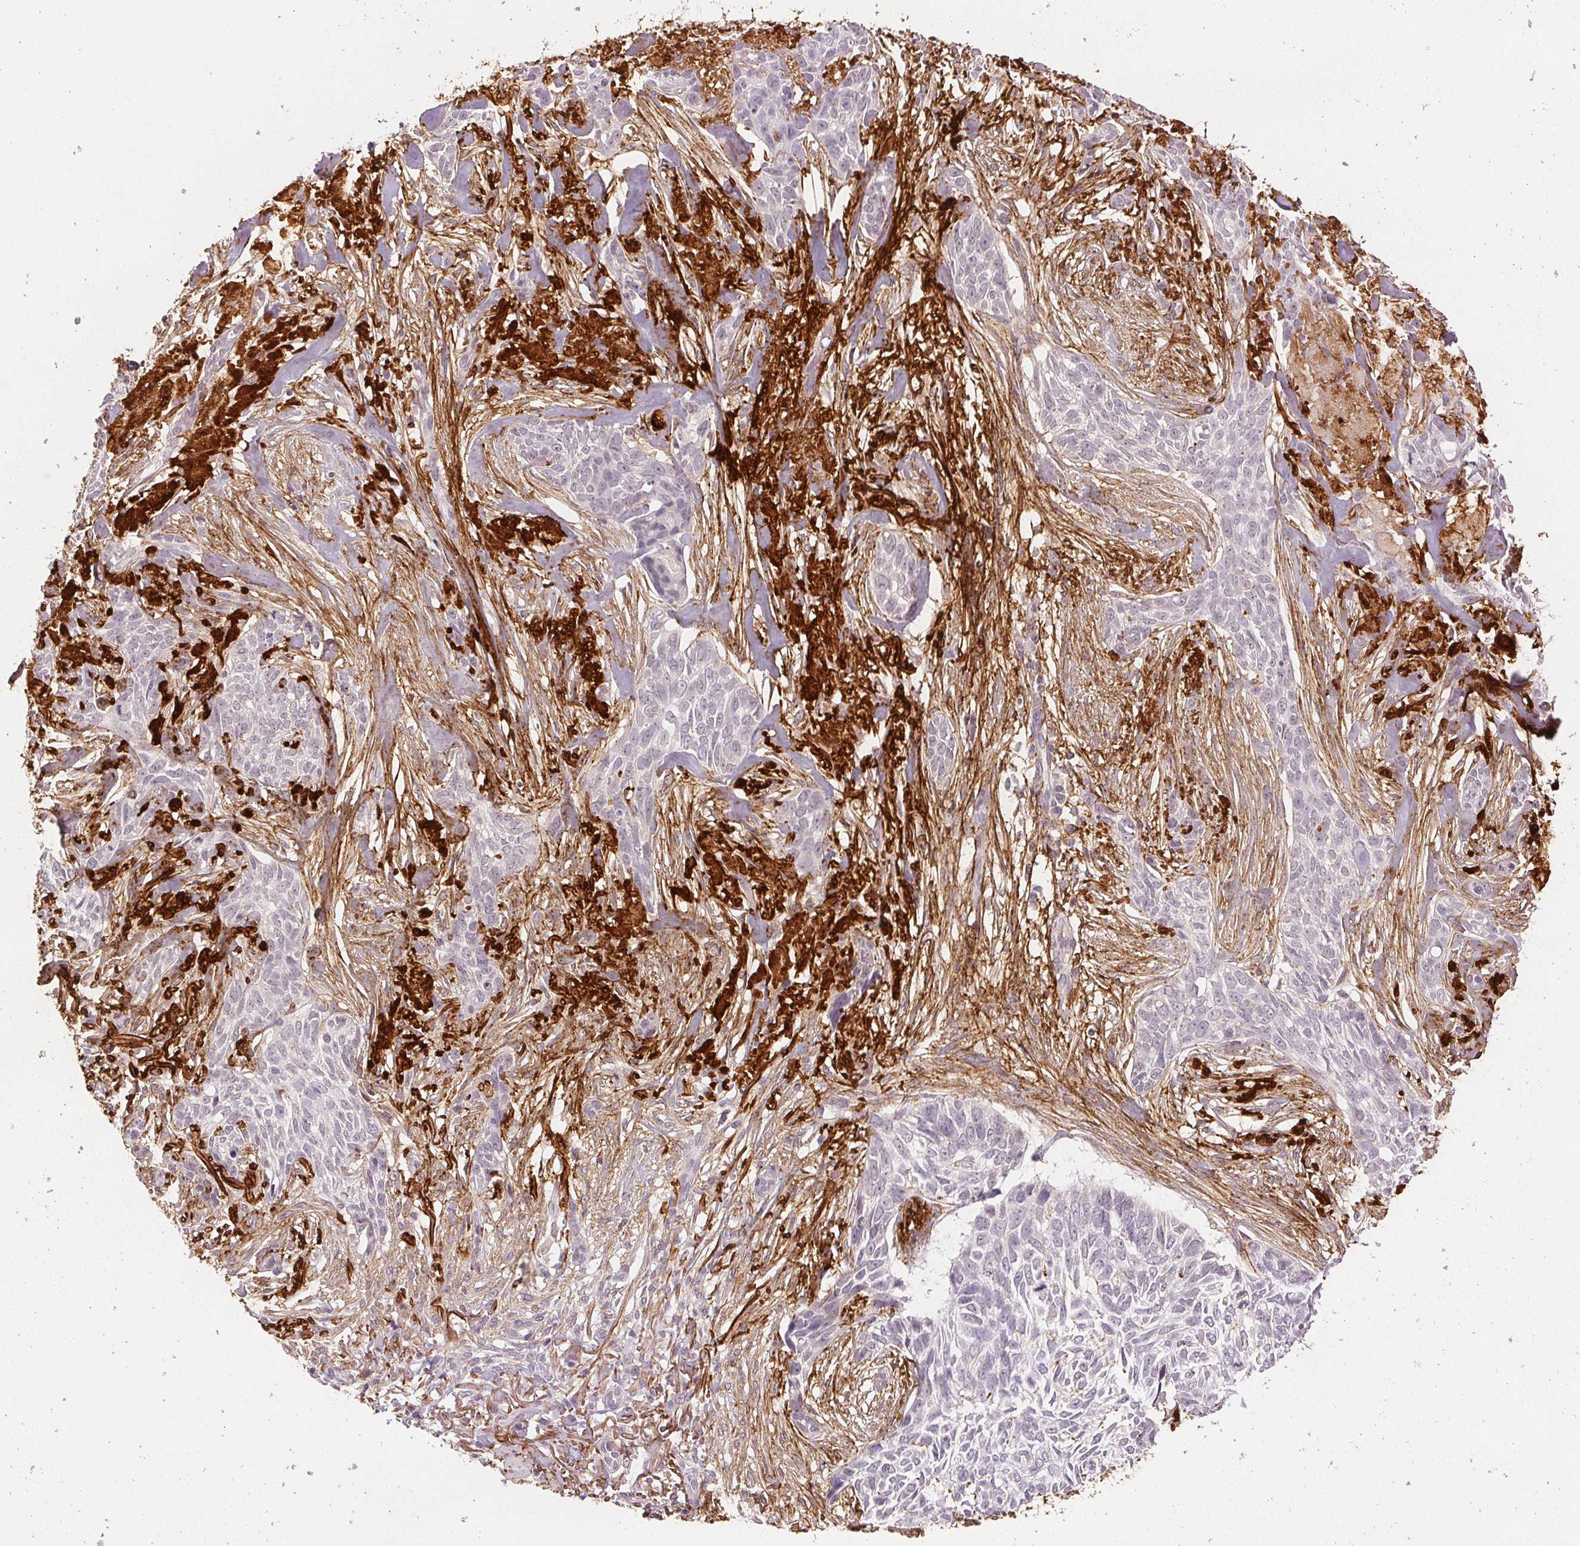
{"staining": {"intensity": "negative", "quantity": "none", "location": "none"}, "tissue": "skin cancer", "cell_type": "Tumor cells", "image_type": "cancer", "snomed": [{"axis": "morphology", "description": "Basal cell carcinoma"}, {"axis": "topography", "description": "Skin"}], "caption": "This is an immunohistochemistry image of human basal cell carcinoma (skin). There is no expression in tumor cells.", "gene": "FBN1", "patient": {"sex": "male", "age": 74}}